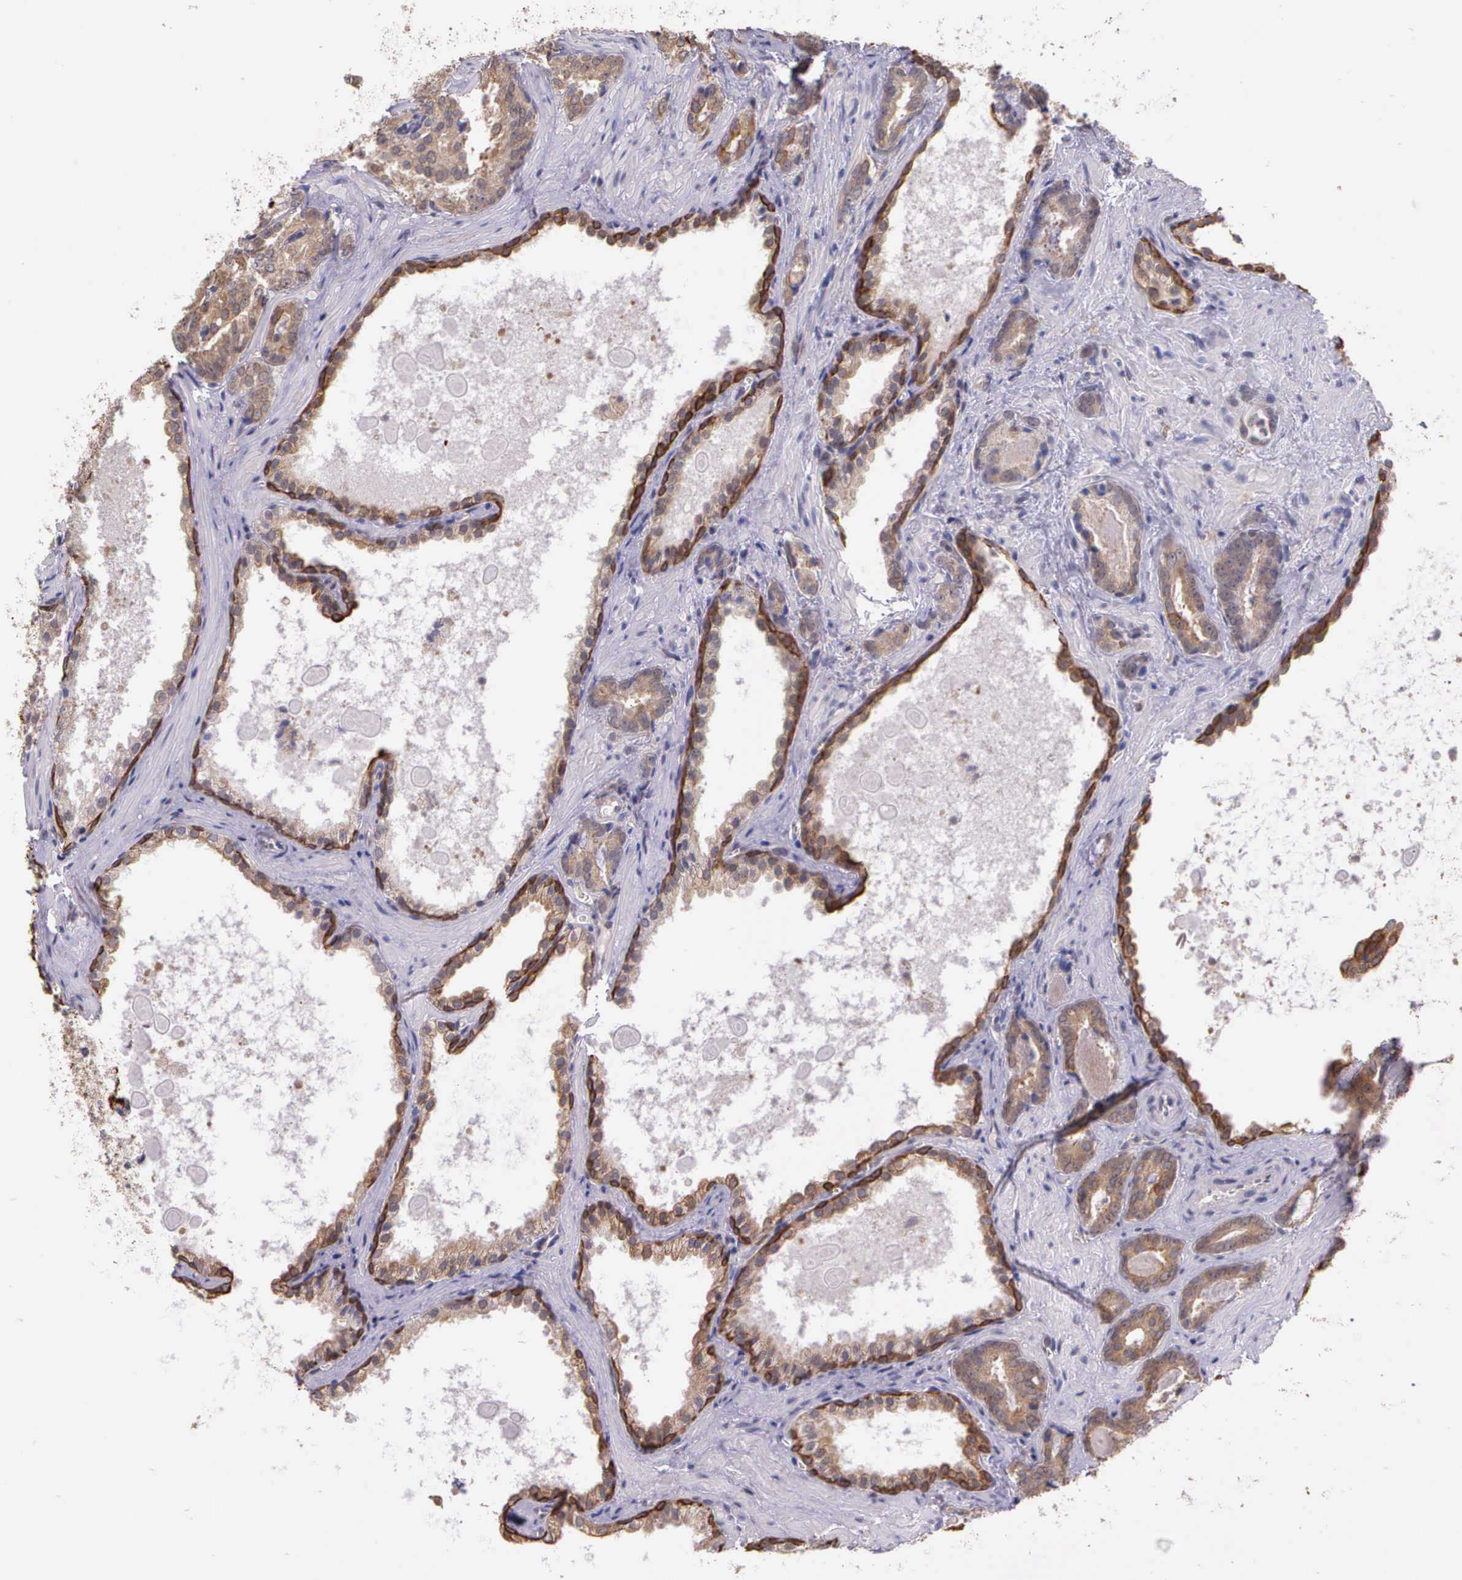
{"staining": {"intensity": "weak", "quantity": ">75%", "location": "cytoplasmic/membranous"}, "tissue": "prostate cancer", "cell_type": "Tumor cells", "image_type": "cancer", "snomed": [{"axis": "morphology", "description": "Adenocarcinoma, Medium grade"}, {"axis": "topography", "description": "Prostate"}], "caption": "Immunohistochemistry (IHC) micrograph of neoplastic tissue: human prostate adenocarcinoma (medium-grade) stained using IHC shows low levels of weak protein expression localized specifically in the cytoplasmic/membranous of tumor cells, appearing as a cytoplasmic/membranous brown color.", "gene": "IGBP1", "patient": {"sex": "male", "age": 64}}